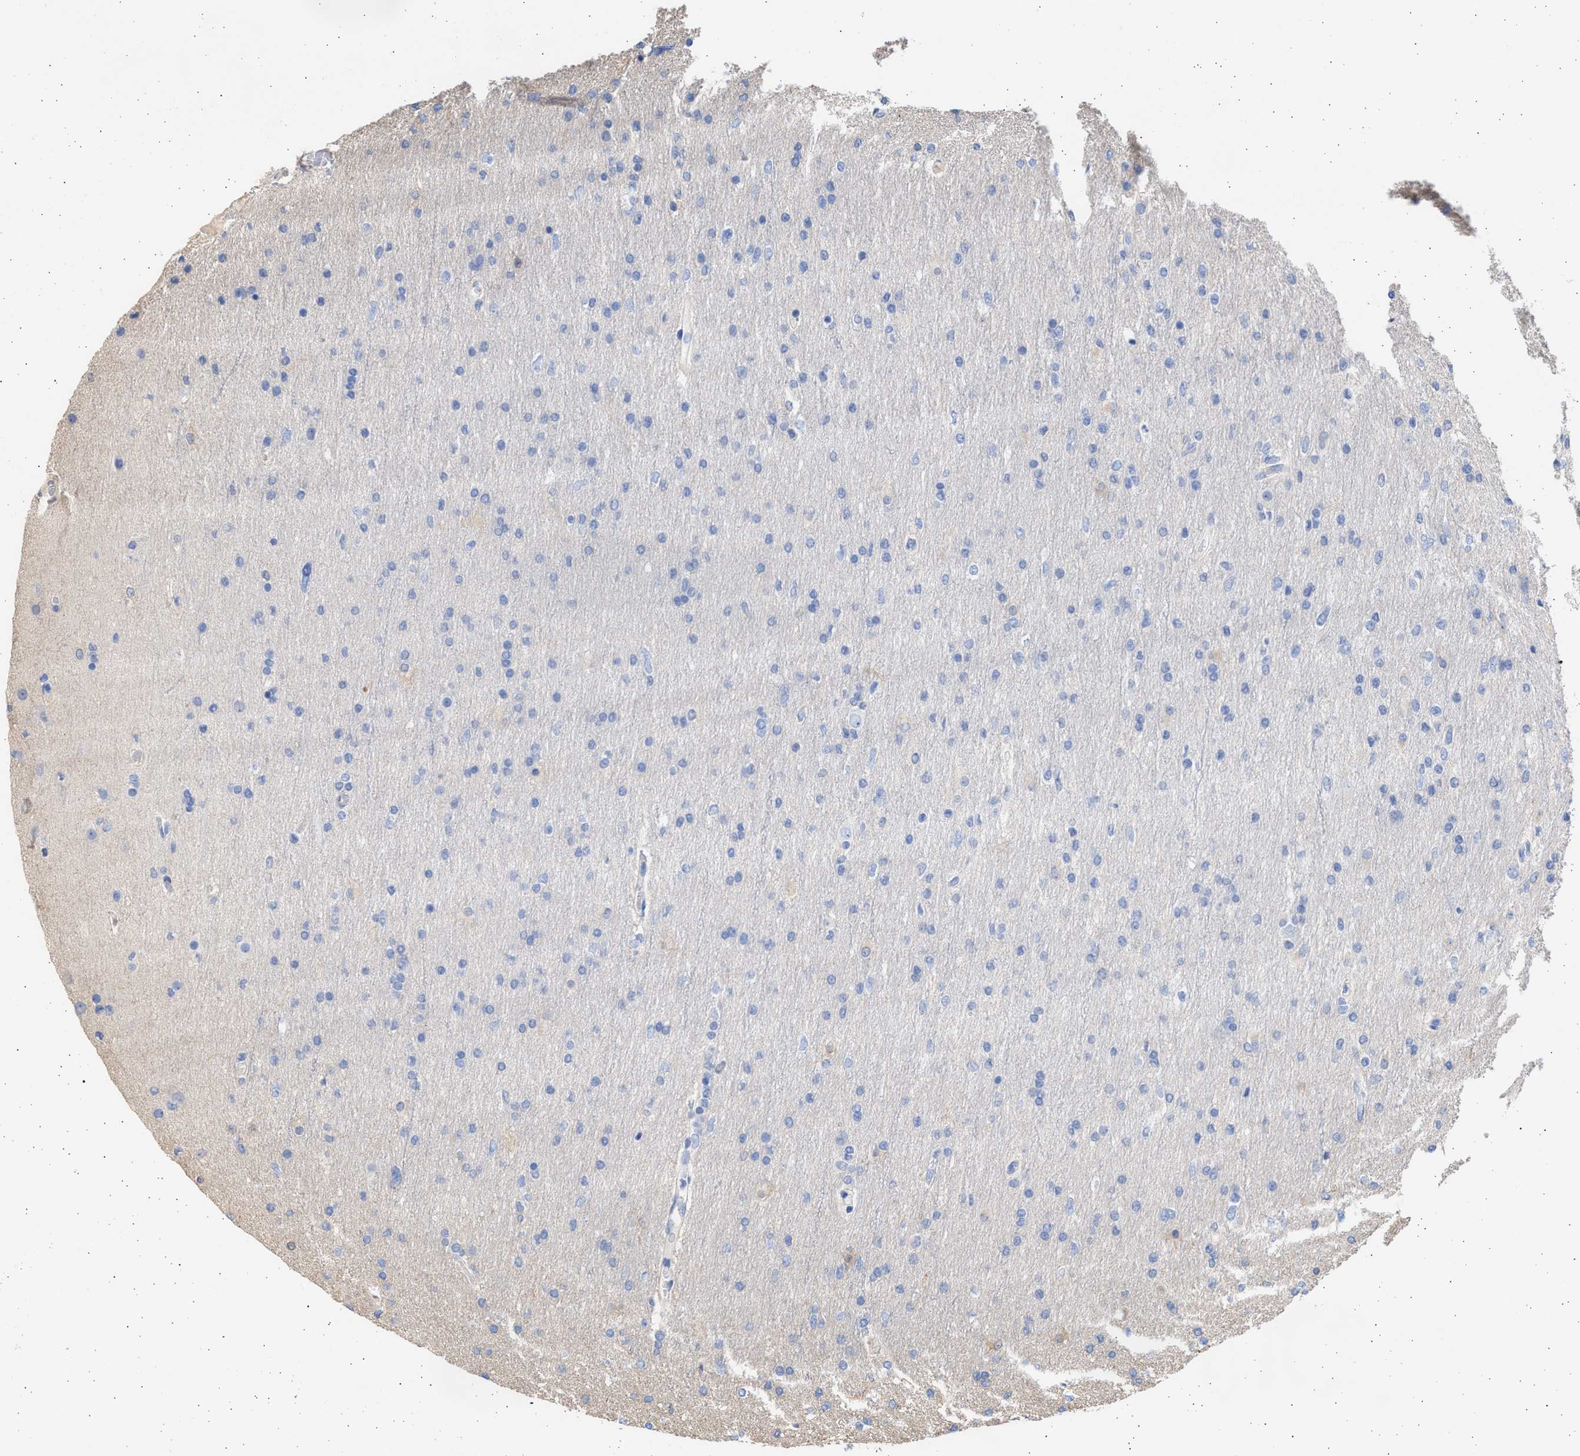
{"staining": {"intensity": "negative", "quantity": "none", "location": "none"}, "tissue": "glioma", "cell_type": "Tumor cells", "image_type": "cancer", "snomed": [{"axis": "morphology", "description": "Glioma, malignant, High grade"}, {"axis": "topography", "description": "Cerebral cortex"}], "caption": "An immunohistochemistry histopathology image of malignant glioma (high-grade) is shown. There is no staining in tumor cells of malignant glioma (high-grade). Brightfield microscopy of immunohistochemistry stained with DAB (brown) and hematoxylin (blue), captured at high magnification.", "gene": "ALDOC", "patient": {"sex": "female", "age": 36}}